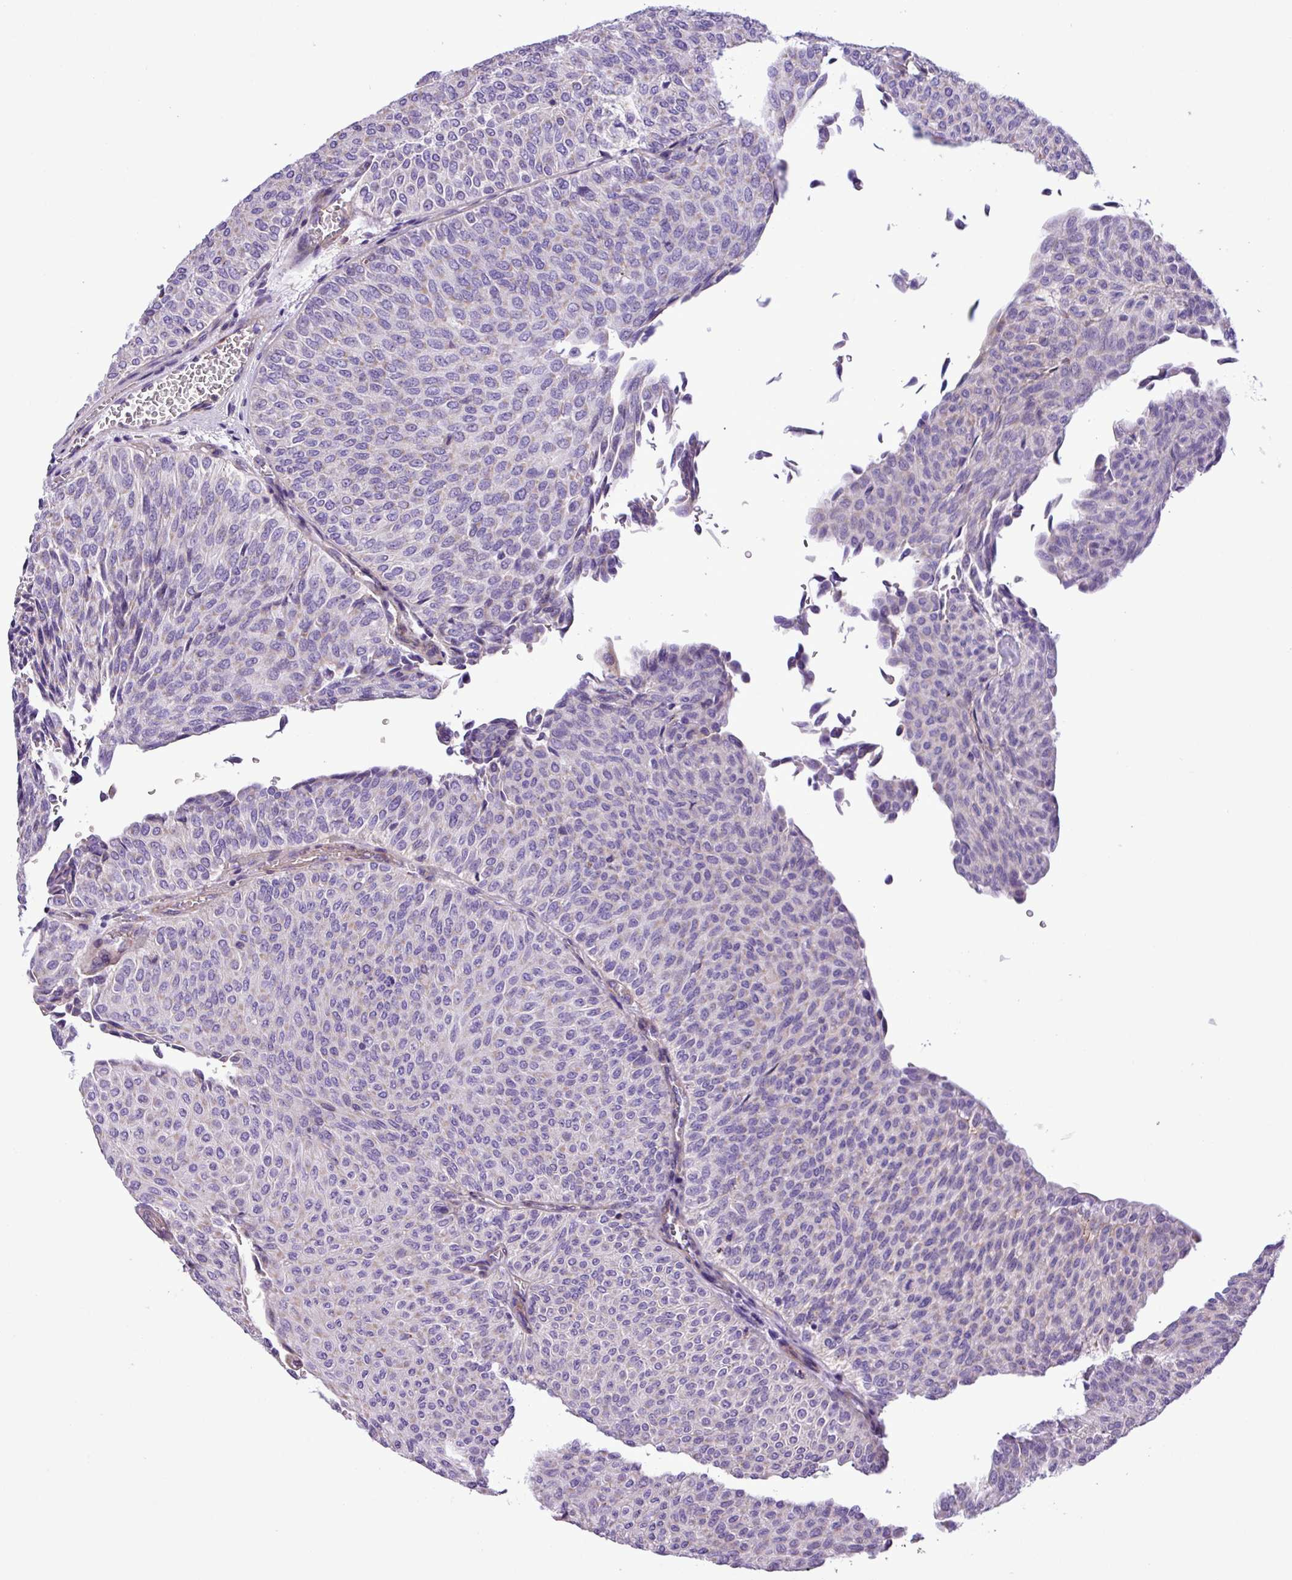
{"staining": {"intensity": "negative", "quantity": "none", "location": "none"}, "tissue": "urothelial cancer", "cell_type": "Tumor cells", "image_type": "cancer", "snomed": [{"axis": "morphology", "description": "Urothelial carcinoma, Low grade"}, {"axis": "topography", "description": "Urinary bladder"}], "caption": "Urothelial carcinoma (low-grade) was stained to show a protein in brown. There is no significant positivity in tumor cells.", "gene": "C11orf91", "patient": {"sex": "male", "age": 78}}